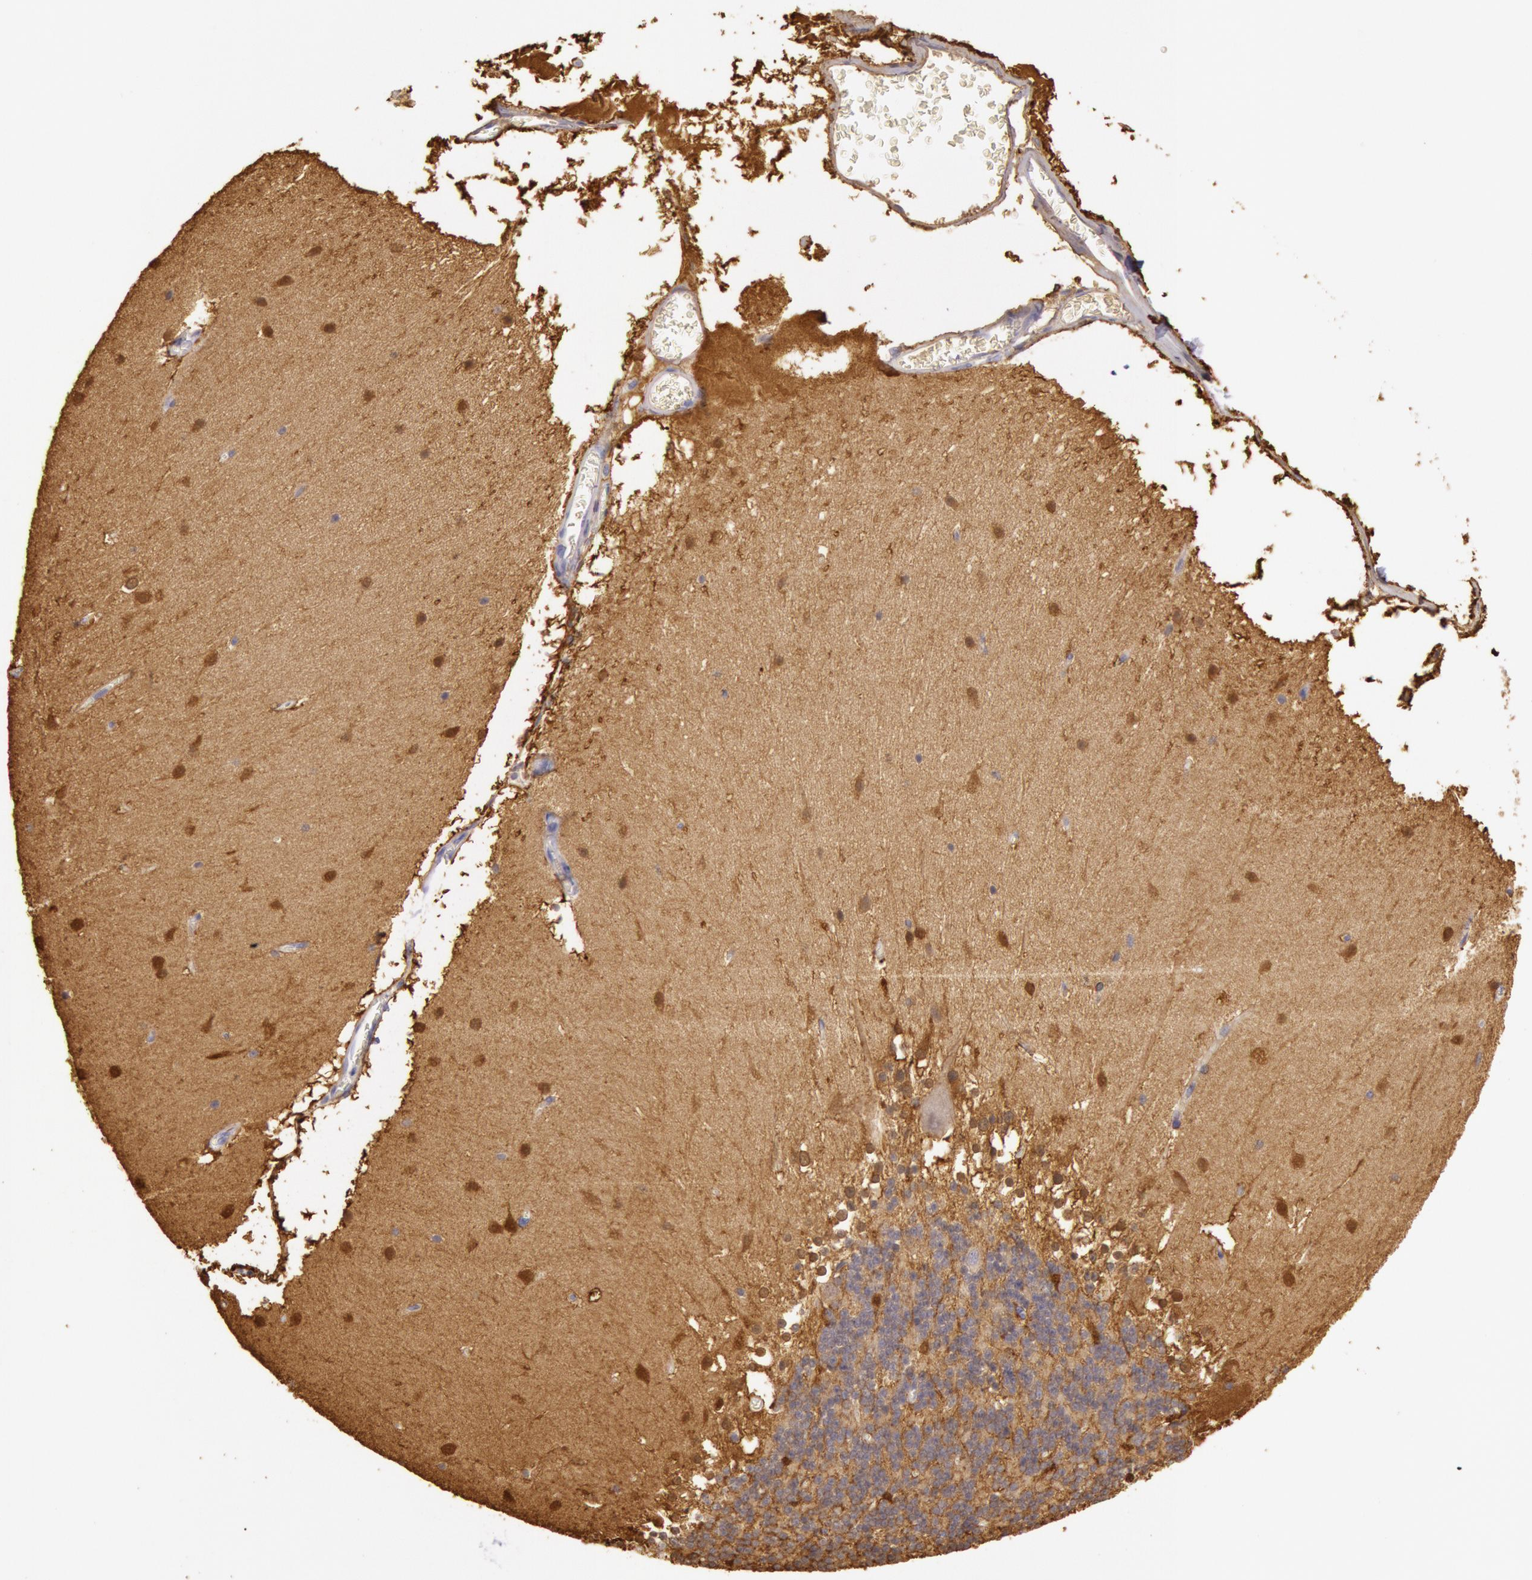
{"staining": {"intensity": "moderate", "quantity": "25%-75%", "location": "cytoplasmic/membranous"}, "tissue": "cerebellum", "cell_type": "Cells in granular layer", "image_type": "normal", "snomed": [{"axis": "morphology", "description": "Normal tissue, NOS"}, {"axis": "topography", "description": "Cerebellum"}], "caption": "Protein expression analysis of benign human cerebellum reveals moderate cytoplasmic/membranous positivity in approximately 25%-75% of cells in granular layer.", "gene": "CKB", "patient": {"sex": "female", "age": 19}}